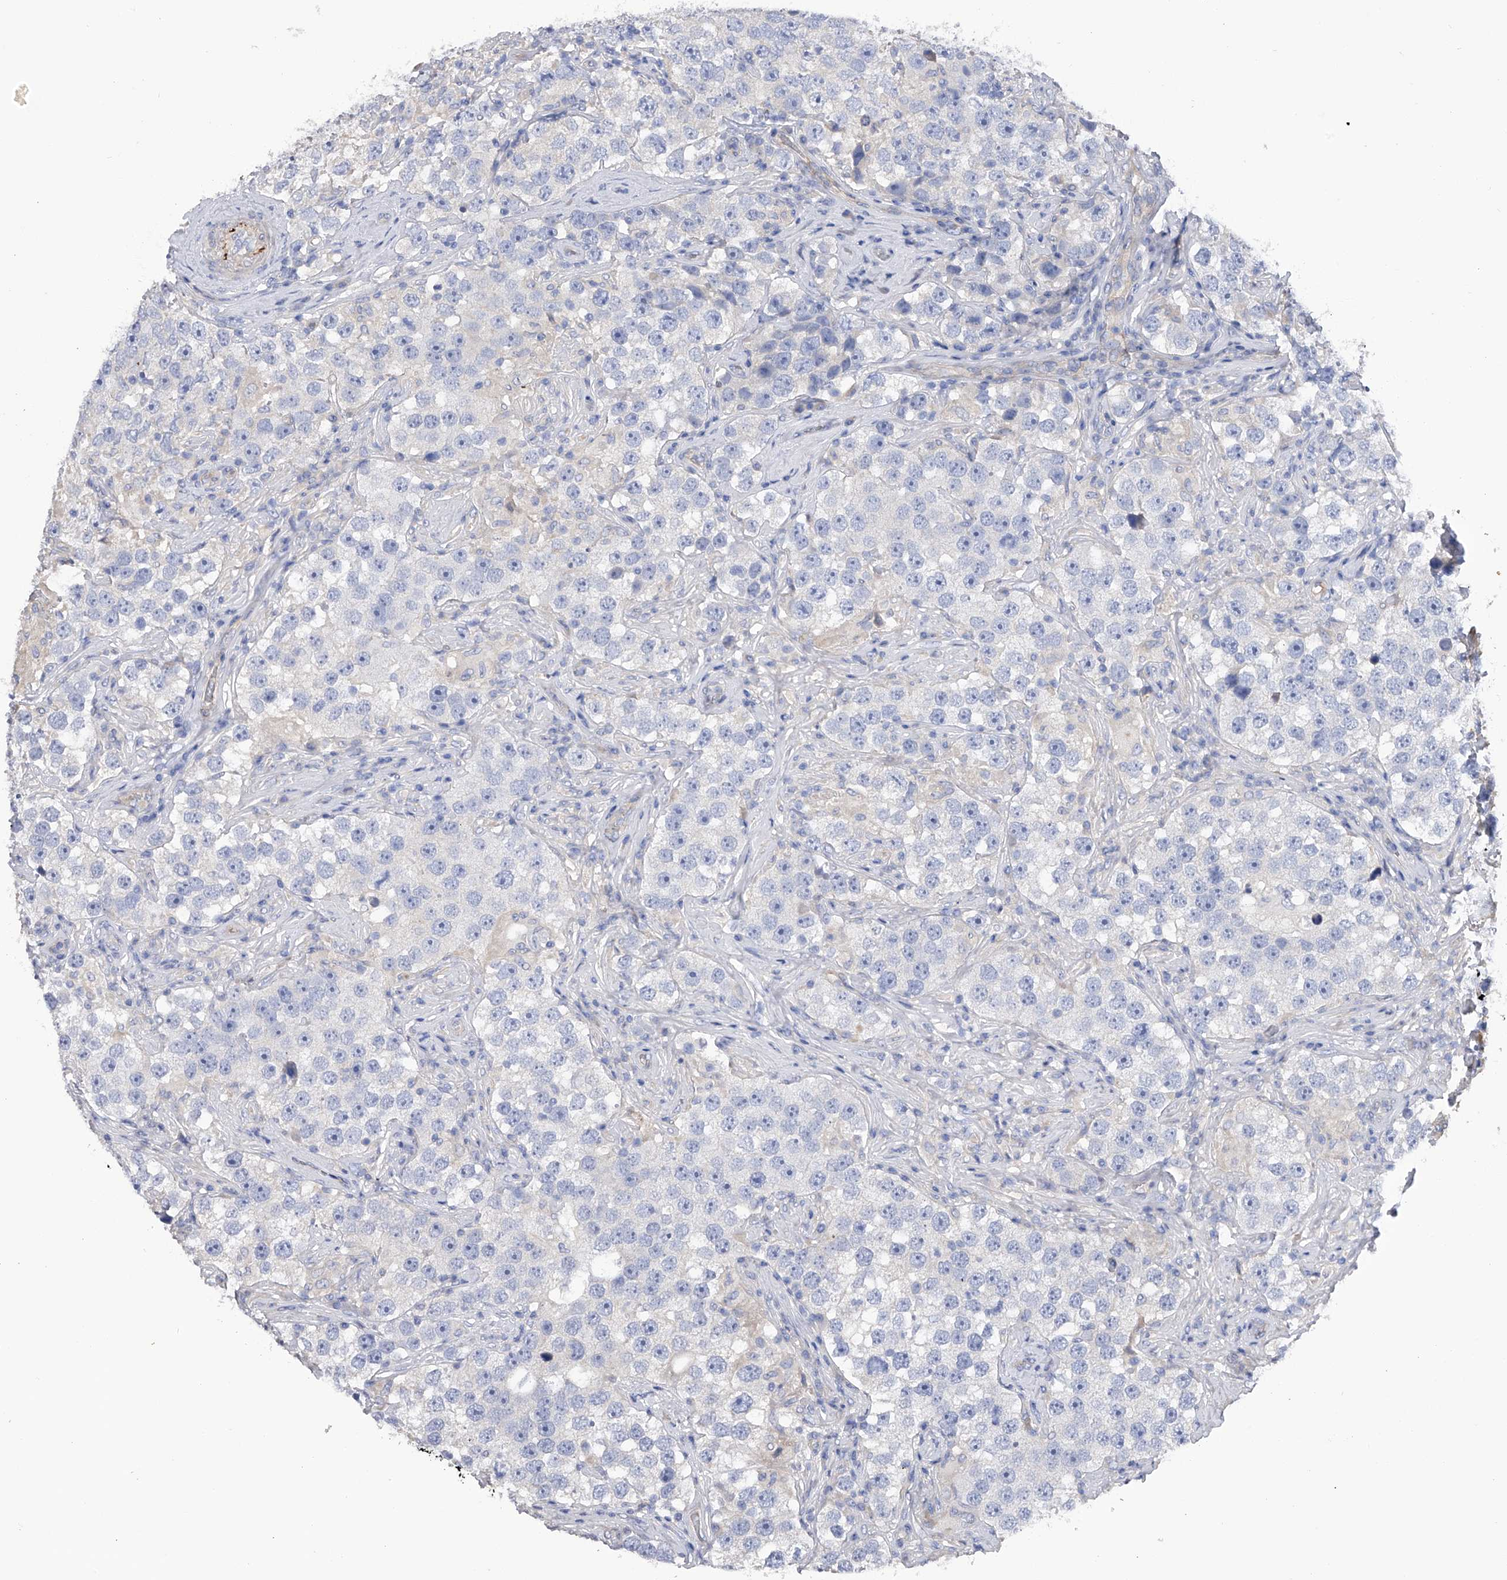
{"staining": {"intensity": "negative", "quantity": "none", "location": "none"}, "tissue": "testis cancer", "cell_type": "Tumor cells", "image_type": "cancer", "snomed": [{"axis": "morphology", "description": "Seminoma, NOS"}, {"axis": "topography", "description": "Testis"}], "caption": "A photomicrograph of seminoma (testis) stained for a protein displays no brown staining in tumor cells.", "gene": "RWDD2A", "patient": {"sex": "male", "age": 49}}